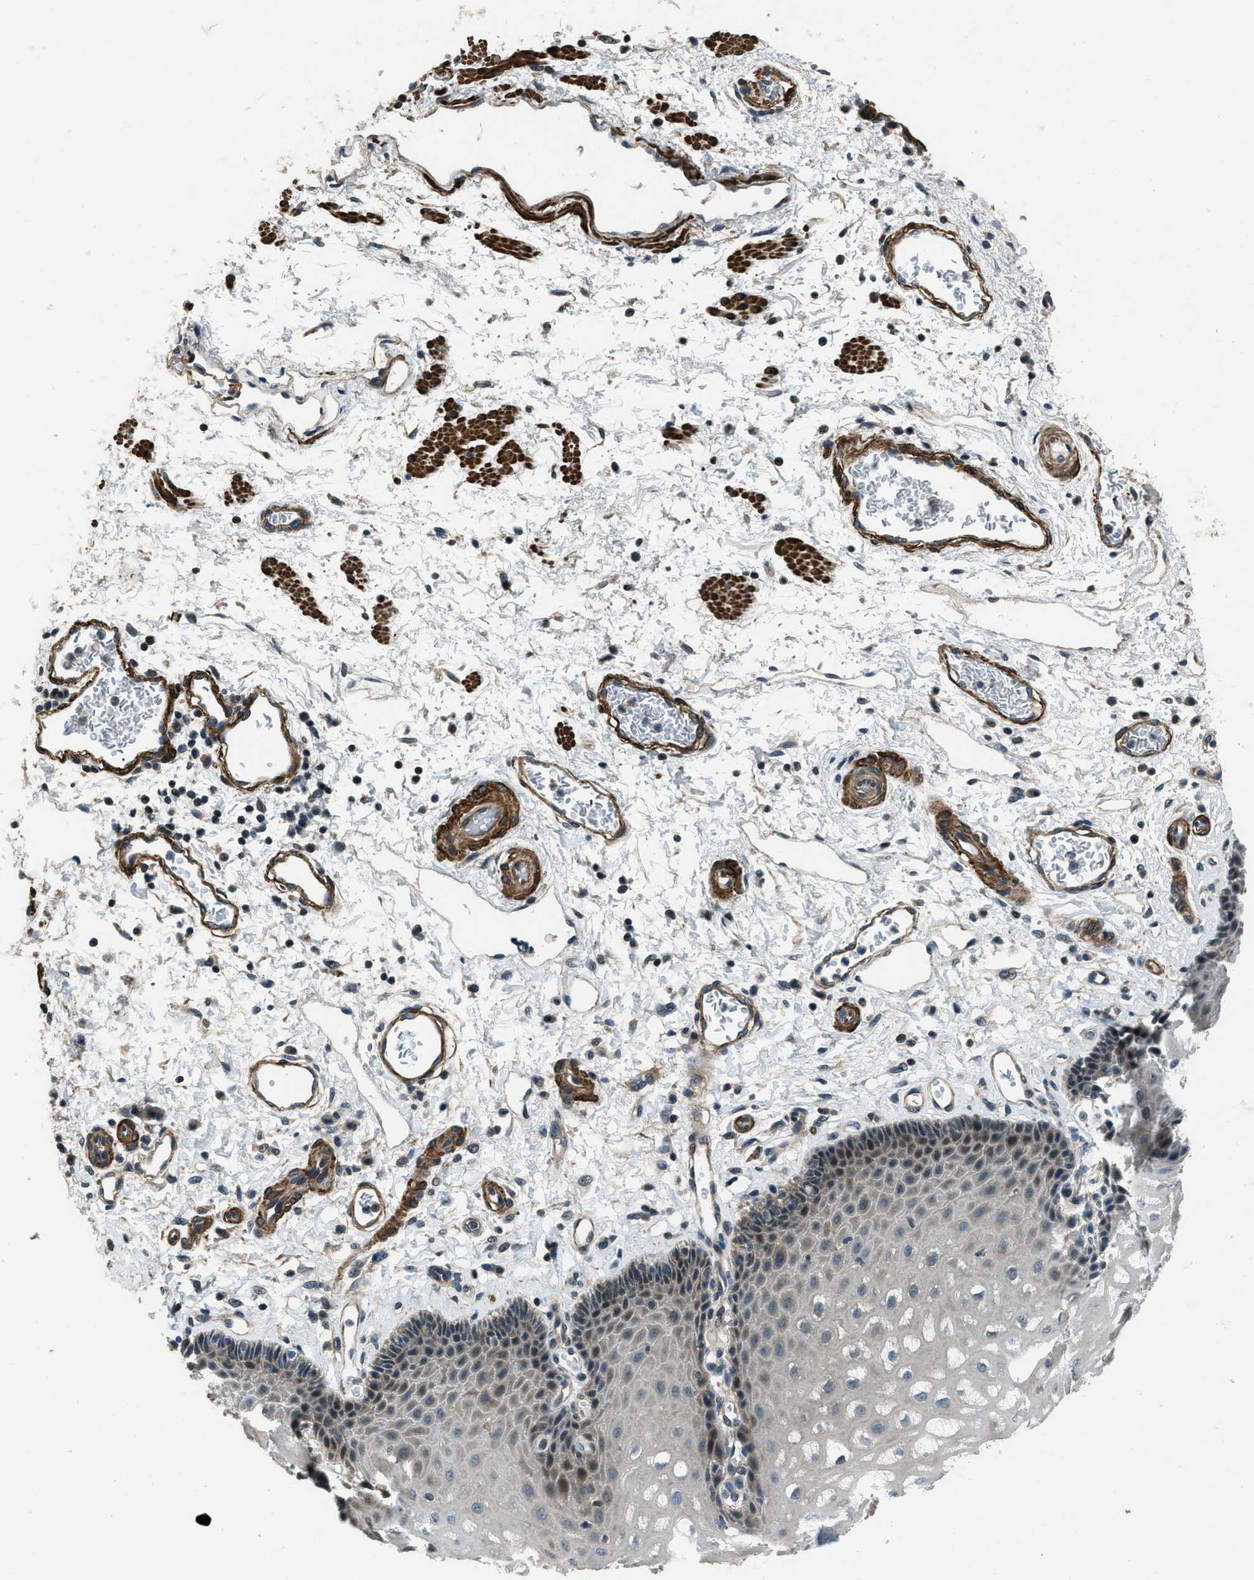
{"staining": {"intensity": "moderate", "quantity": "25%-75%", "location": "cytoplasmic/membranous"}, "tissue": "esophagus", "cell_type": "Squamous epithelial cells", "image_type": "normal", "snomed": [{"axis": "morphology", "description": "Normal tissue, NOS"}, {"axis": "topography", "description": "Esophagus"}], "caption": "Unremarkable esophagus displays moderate cytoplasmic/membranous staining in about 25%-75% of squamous epithelial cells The staining was performed using DAB (3,3'-diaminobenzidine) to visualize the protein expression in brown, while the nuclei were stained in blue with hematoxylin (Magnification: 20x)..", "gene": "NUDCD3", "patient": {"sex": "male", "age": 54}}